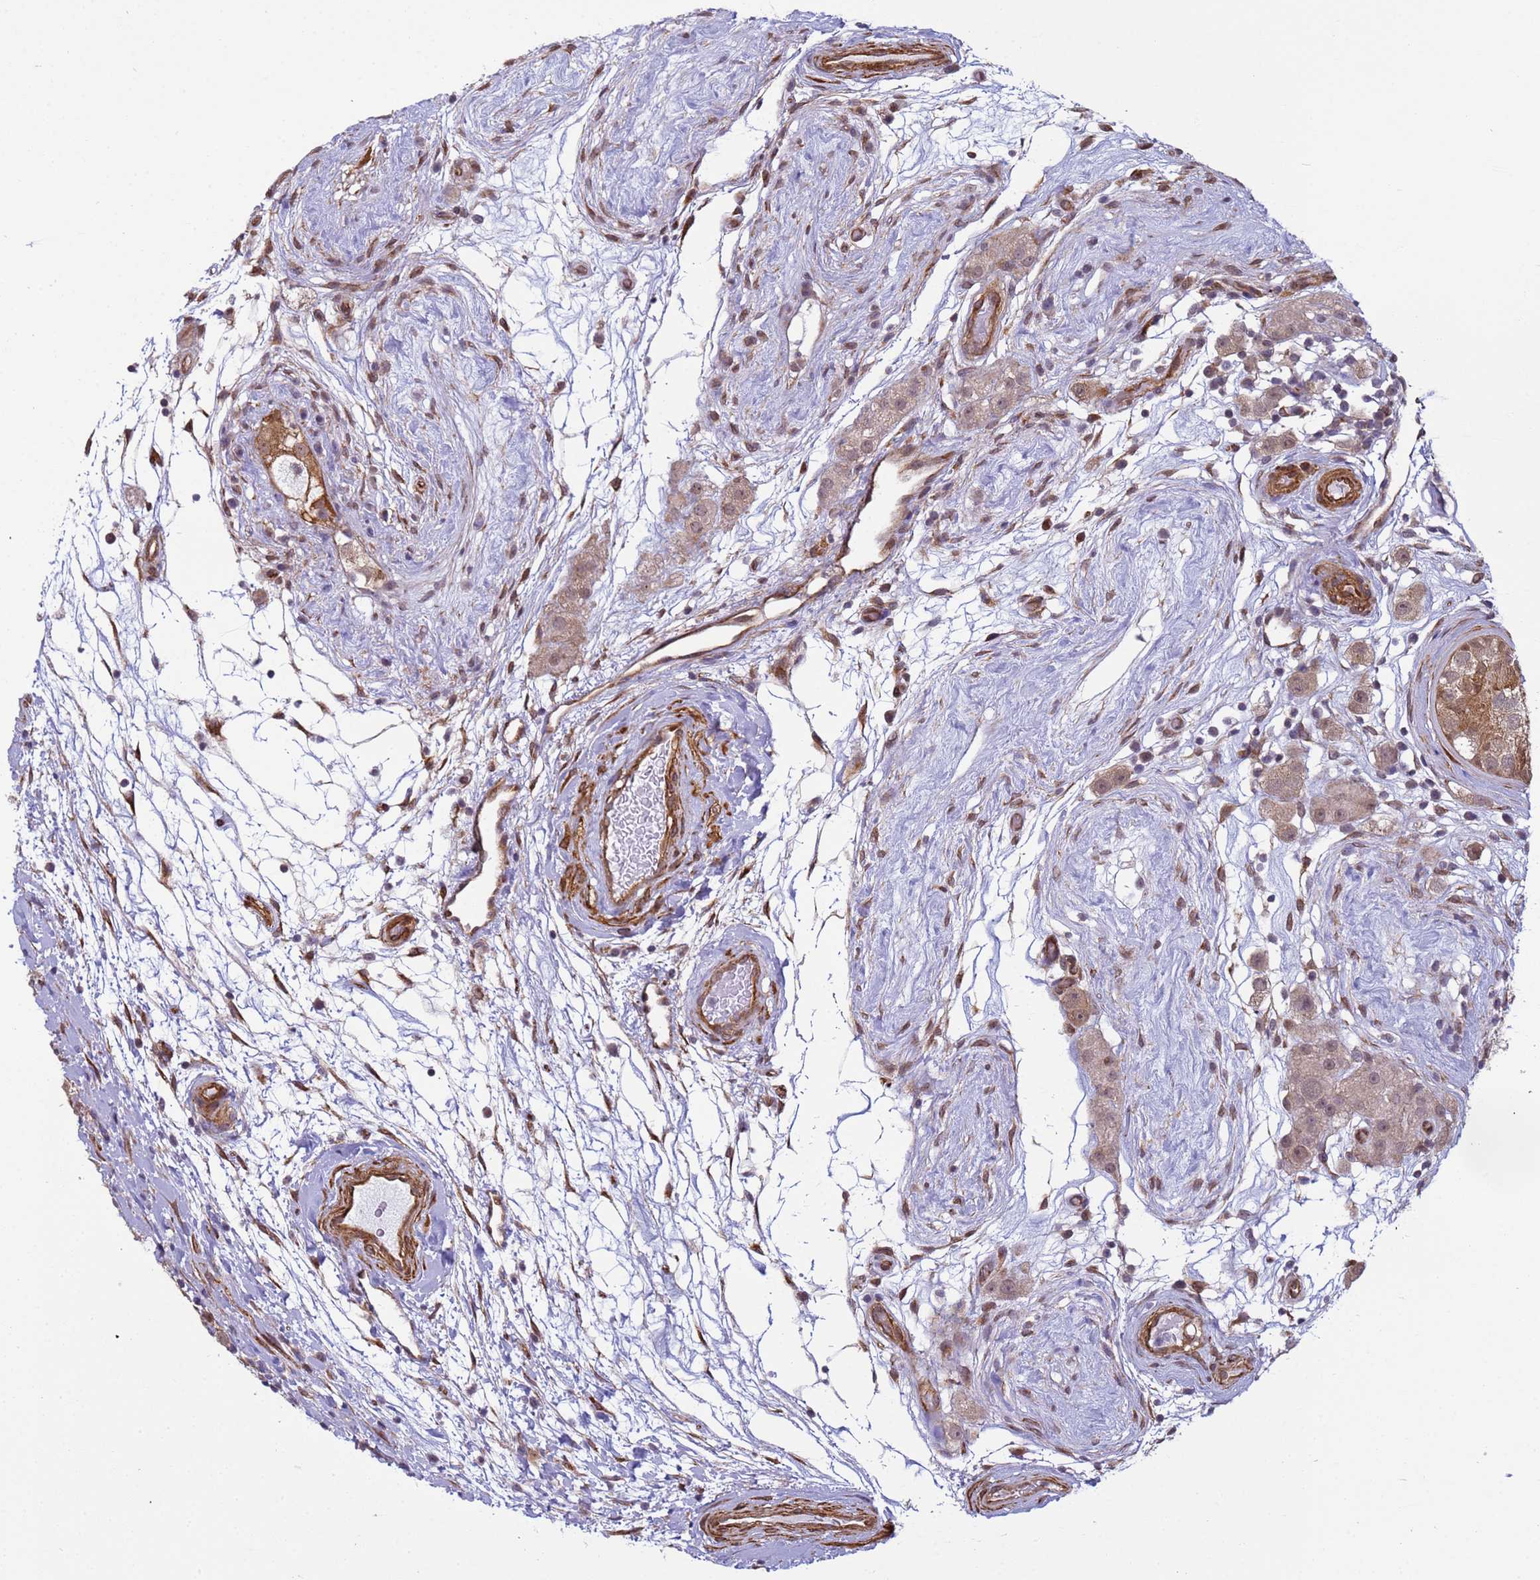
{"staining": {"intensity": "weak", "quantity": ">75%", "location": "cytoplasmic/membranous,nuclear"}, "tissue": "testis cancer", "cell_type": "Tumor cells", "image_type": "cancer", "snomed": [{"axis": "morphology", "description": "Seminoma, NOS"}, {"axis": "topography", "description": "Testis"}], "caption": "Protein analysis of testis seminoma tissue displays weak cytoplasmic/membranous and nuclear positivity in approximately >75% of tumor cells.", "gene": "ITGB4", "patient": {"sex": "male", "age": 34}}